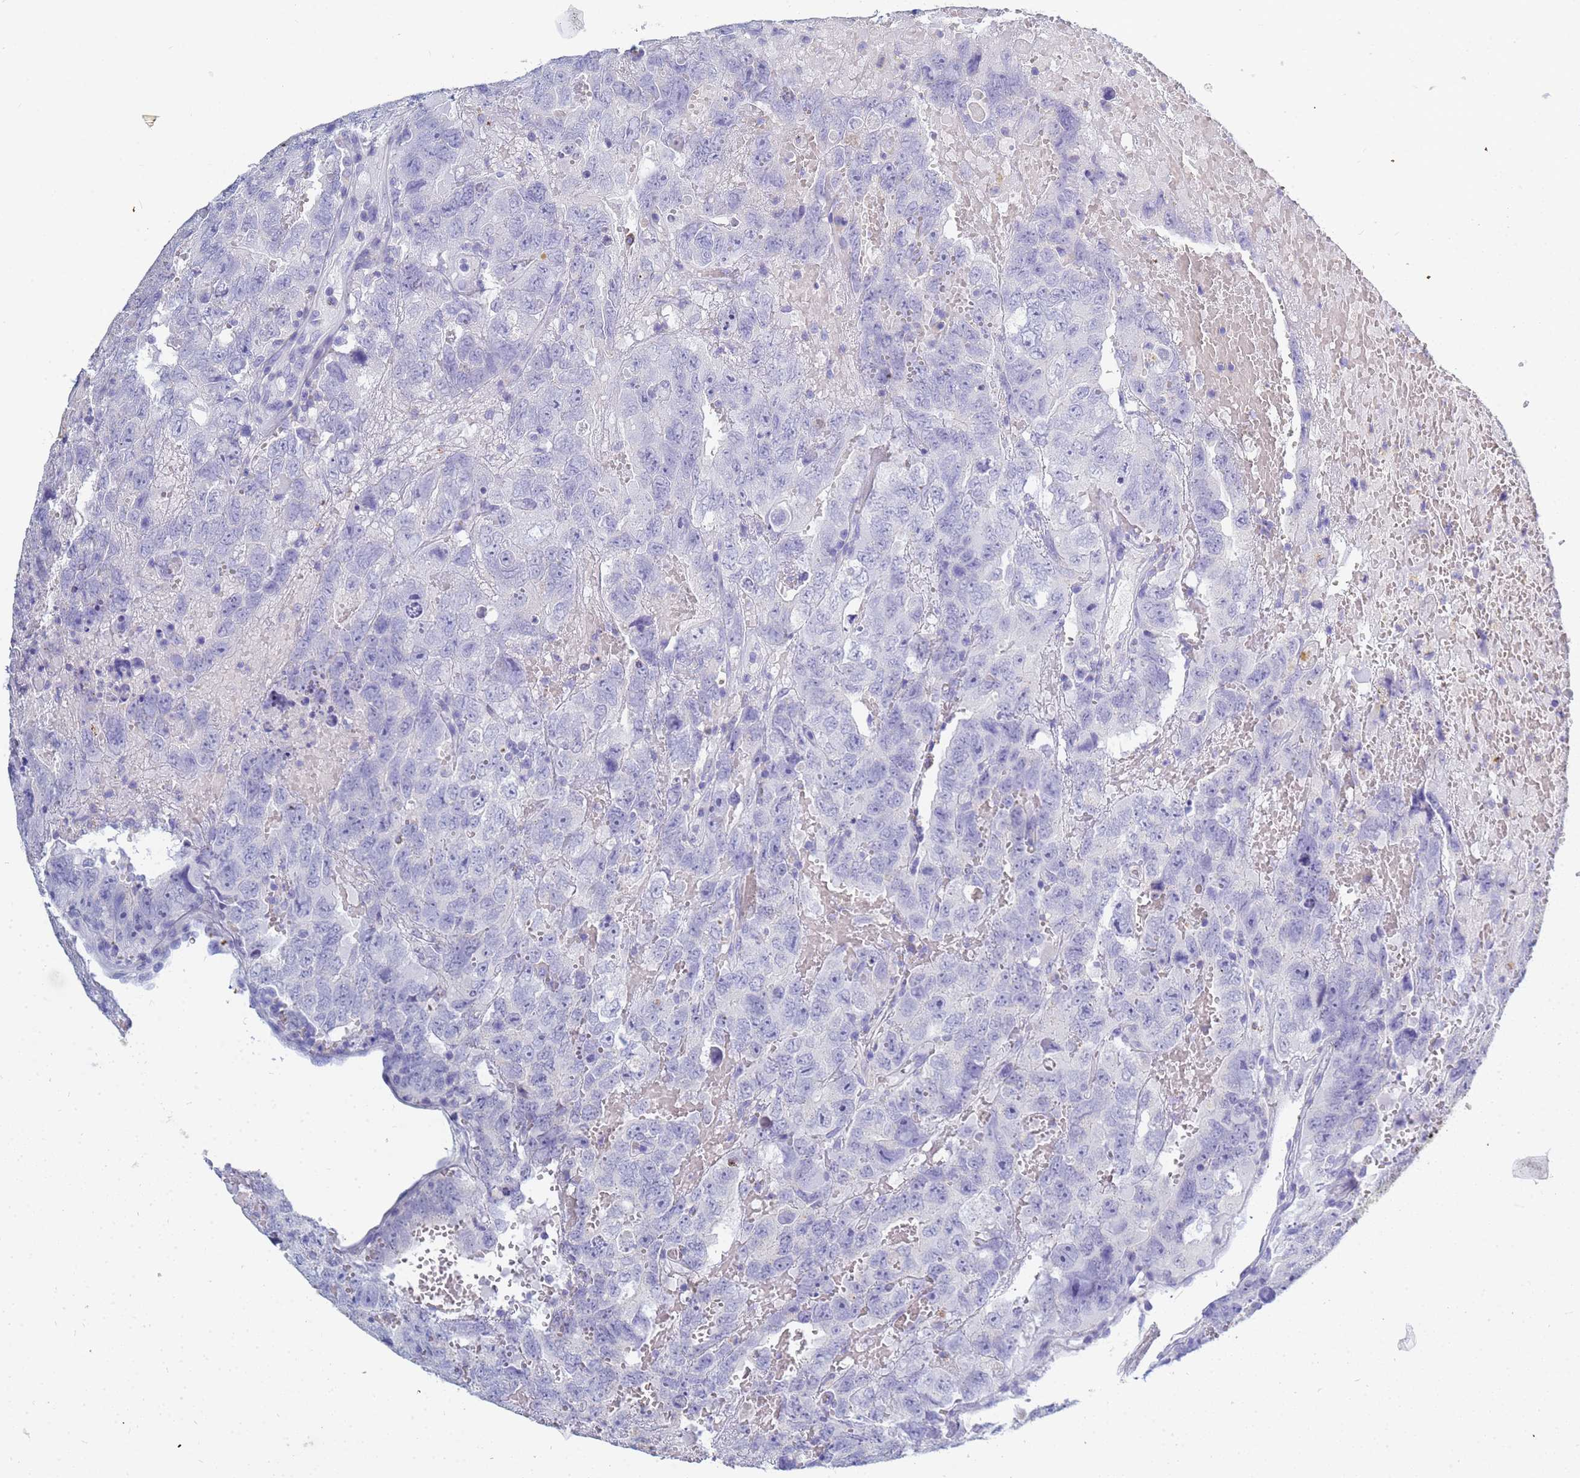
{"staining": {"intensity": "negative", "quantity": "none", "location": "none"}, "tissue": "testis cancer", "cell_type": "Tumor cells", "image_type": "cancer", "snomed": [{"axis": "morphology", "description": "Carcinoma, Embryonal, NOS"}, {"axis": "topography", "description": "Testis"}], "caption": "Testis cancer (embryonal carcinoma) was stained to show a protein in brown. There is no significant positivity in tumor cells.", "gene": "B3GNT8", "patient": {"sex": "male", "age": 45}}